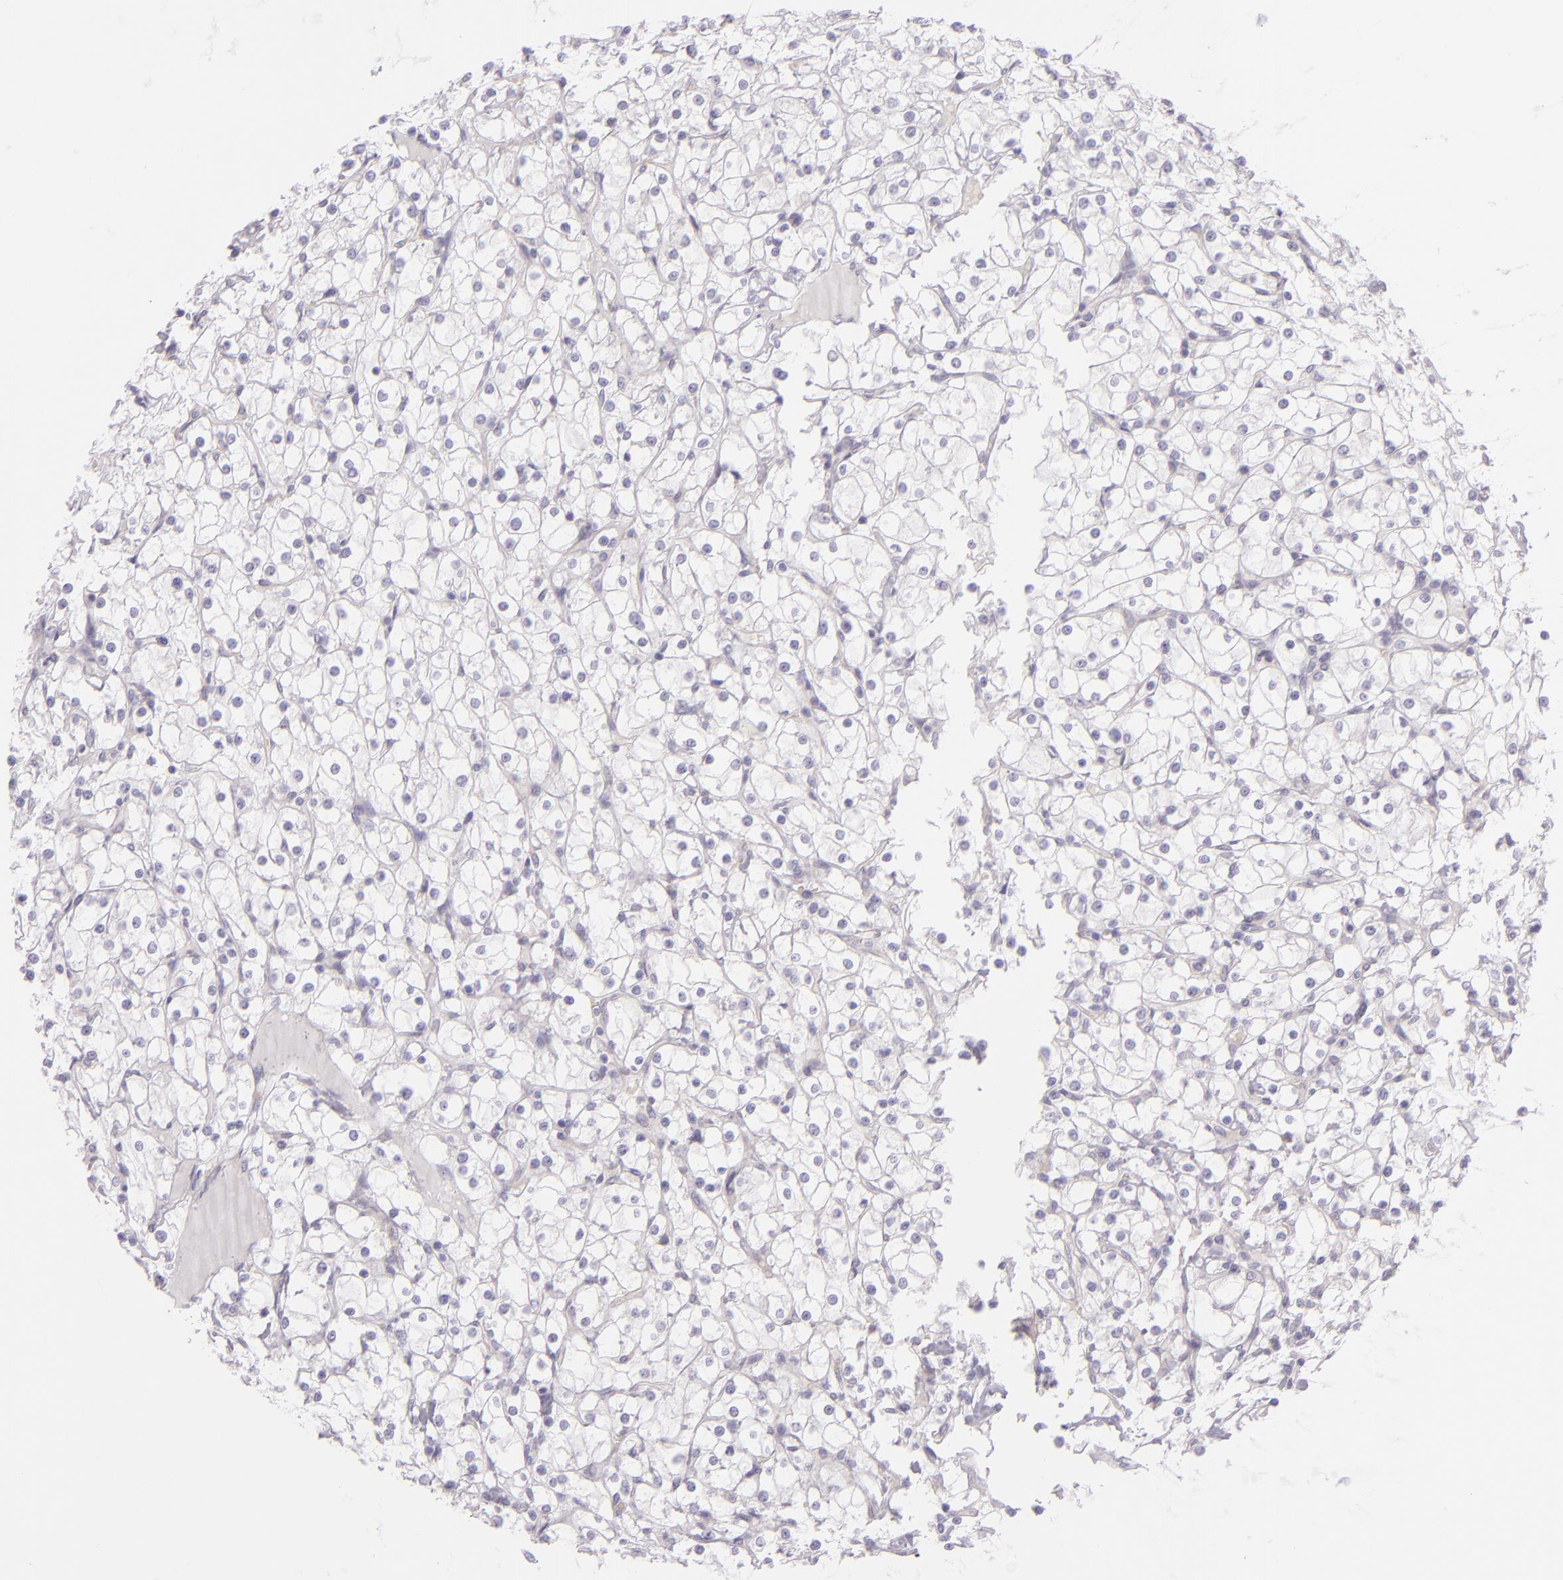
{"staining": {"intensity": "negative", "quantity": "none", "location": "none"}, "tissue": "renal cancer", "cell_type": "Tumor cells", "image_type": "cancer", "snomed": [{"axis": "morphology", "description": "Adenocarcinoma, NOS"}, {"axis": "topography", "description": "Kidney"}], "caption": "Tumor cells are negative for brown protein staining in renal cancer.", "gene": "ZC3H7B", "patient": {"sex": "female", "age": 73}}